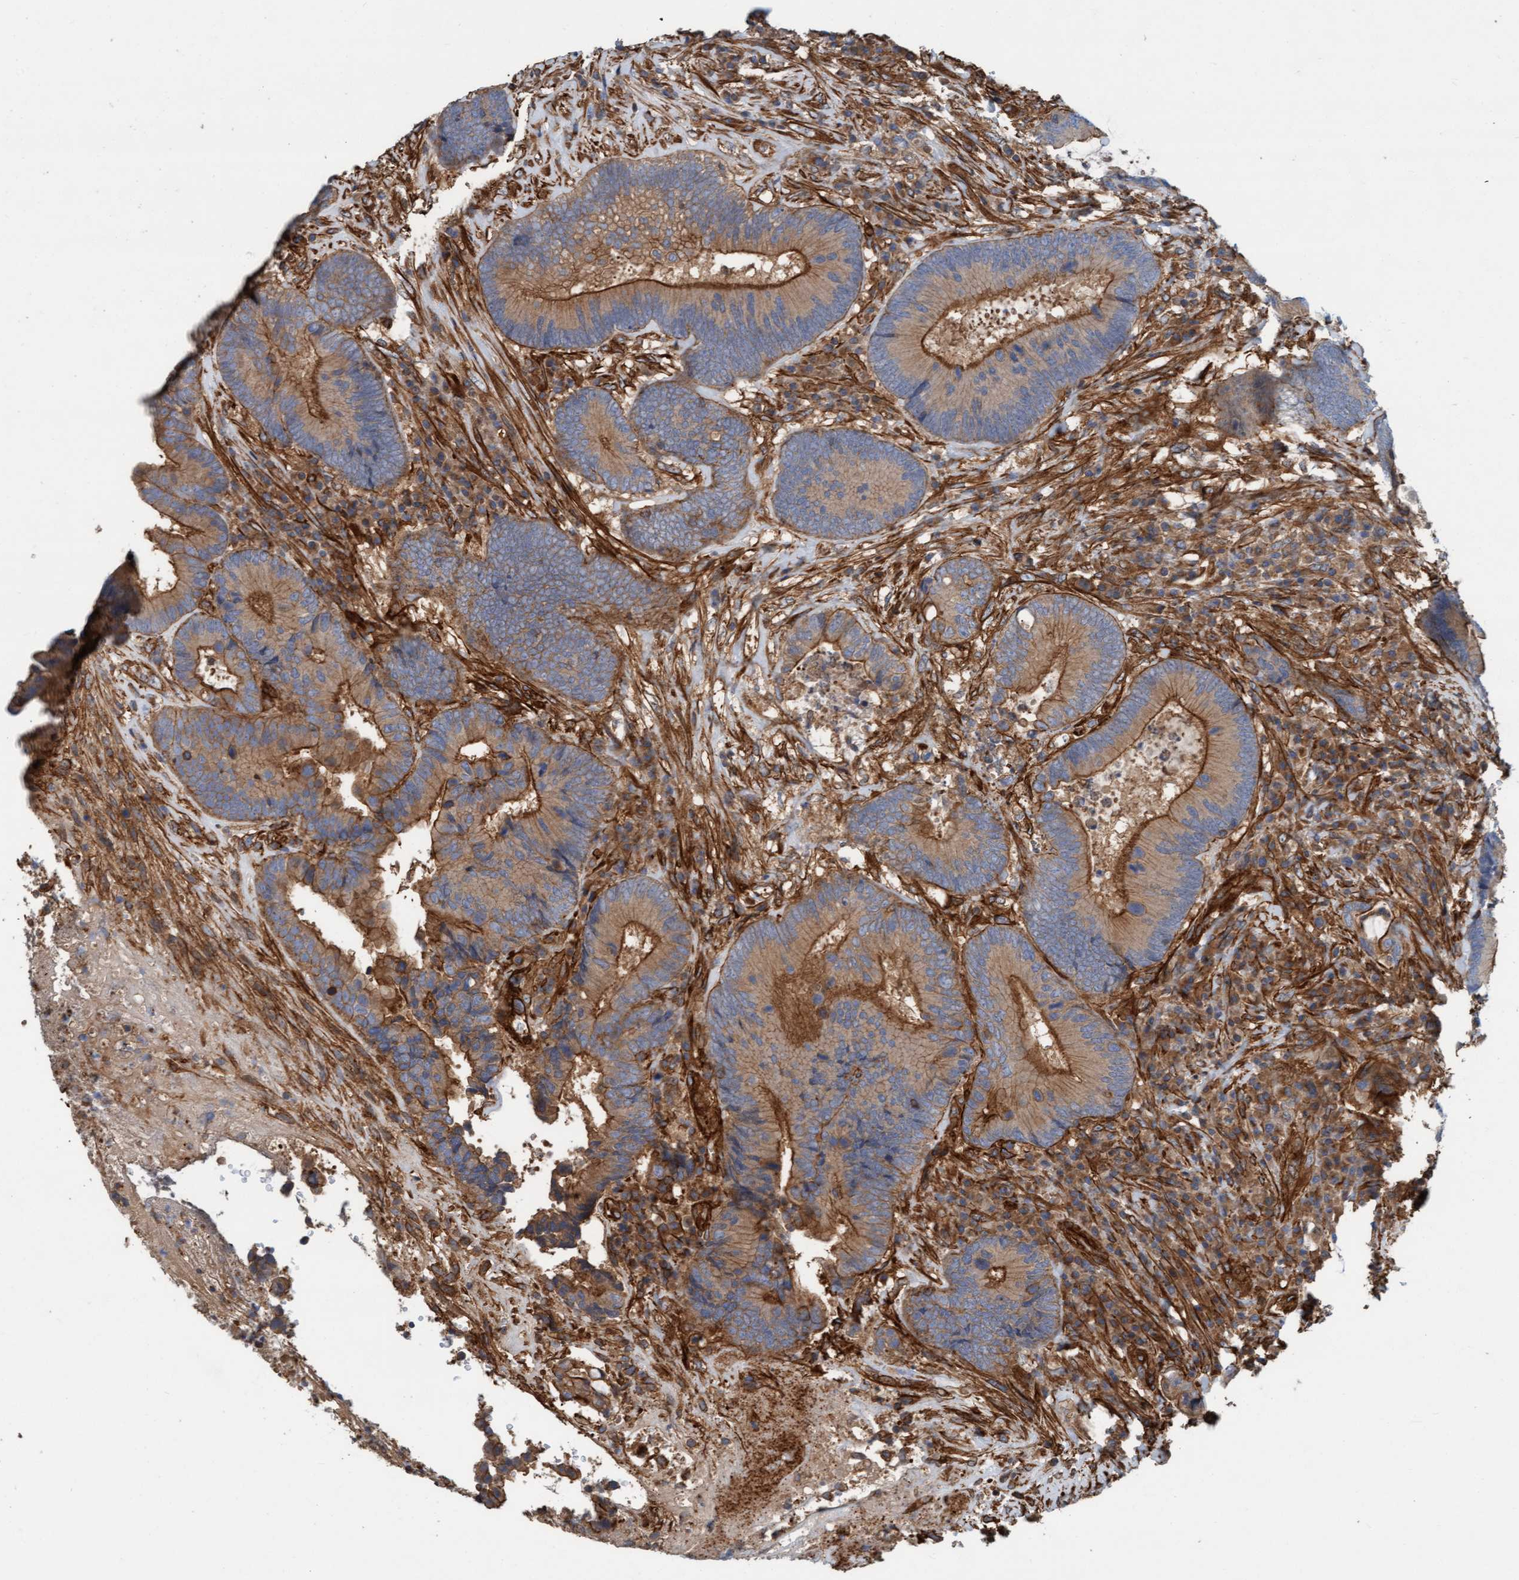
{"staining": {"intensity": "moderate", "quantity": ">75%", "location": "cytoplasmic/membranous"}, "tissue": "colorectal cancer", "cell_type": "Tumor cells", "image_type": "cancer", "snomed": [{"axis": "morphology", "description": "Adenocarcinoma, NOS"}, {"axis": "topography", "description": "Rectum"}], "caption": "A brown stain labels moderate cytoplasmic/membranous positivity of a protein in human colorectal cancer tumor cells.", "gene": "STXBP4", "patient": {"sex": "female", "age": 89}}